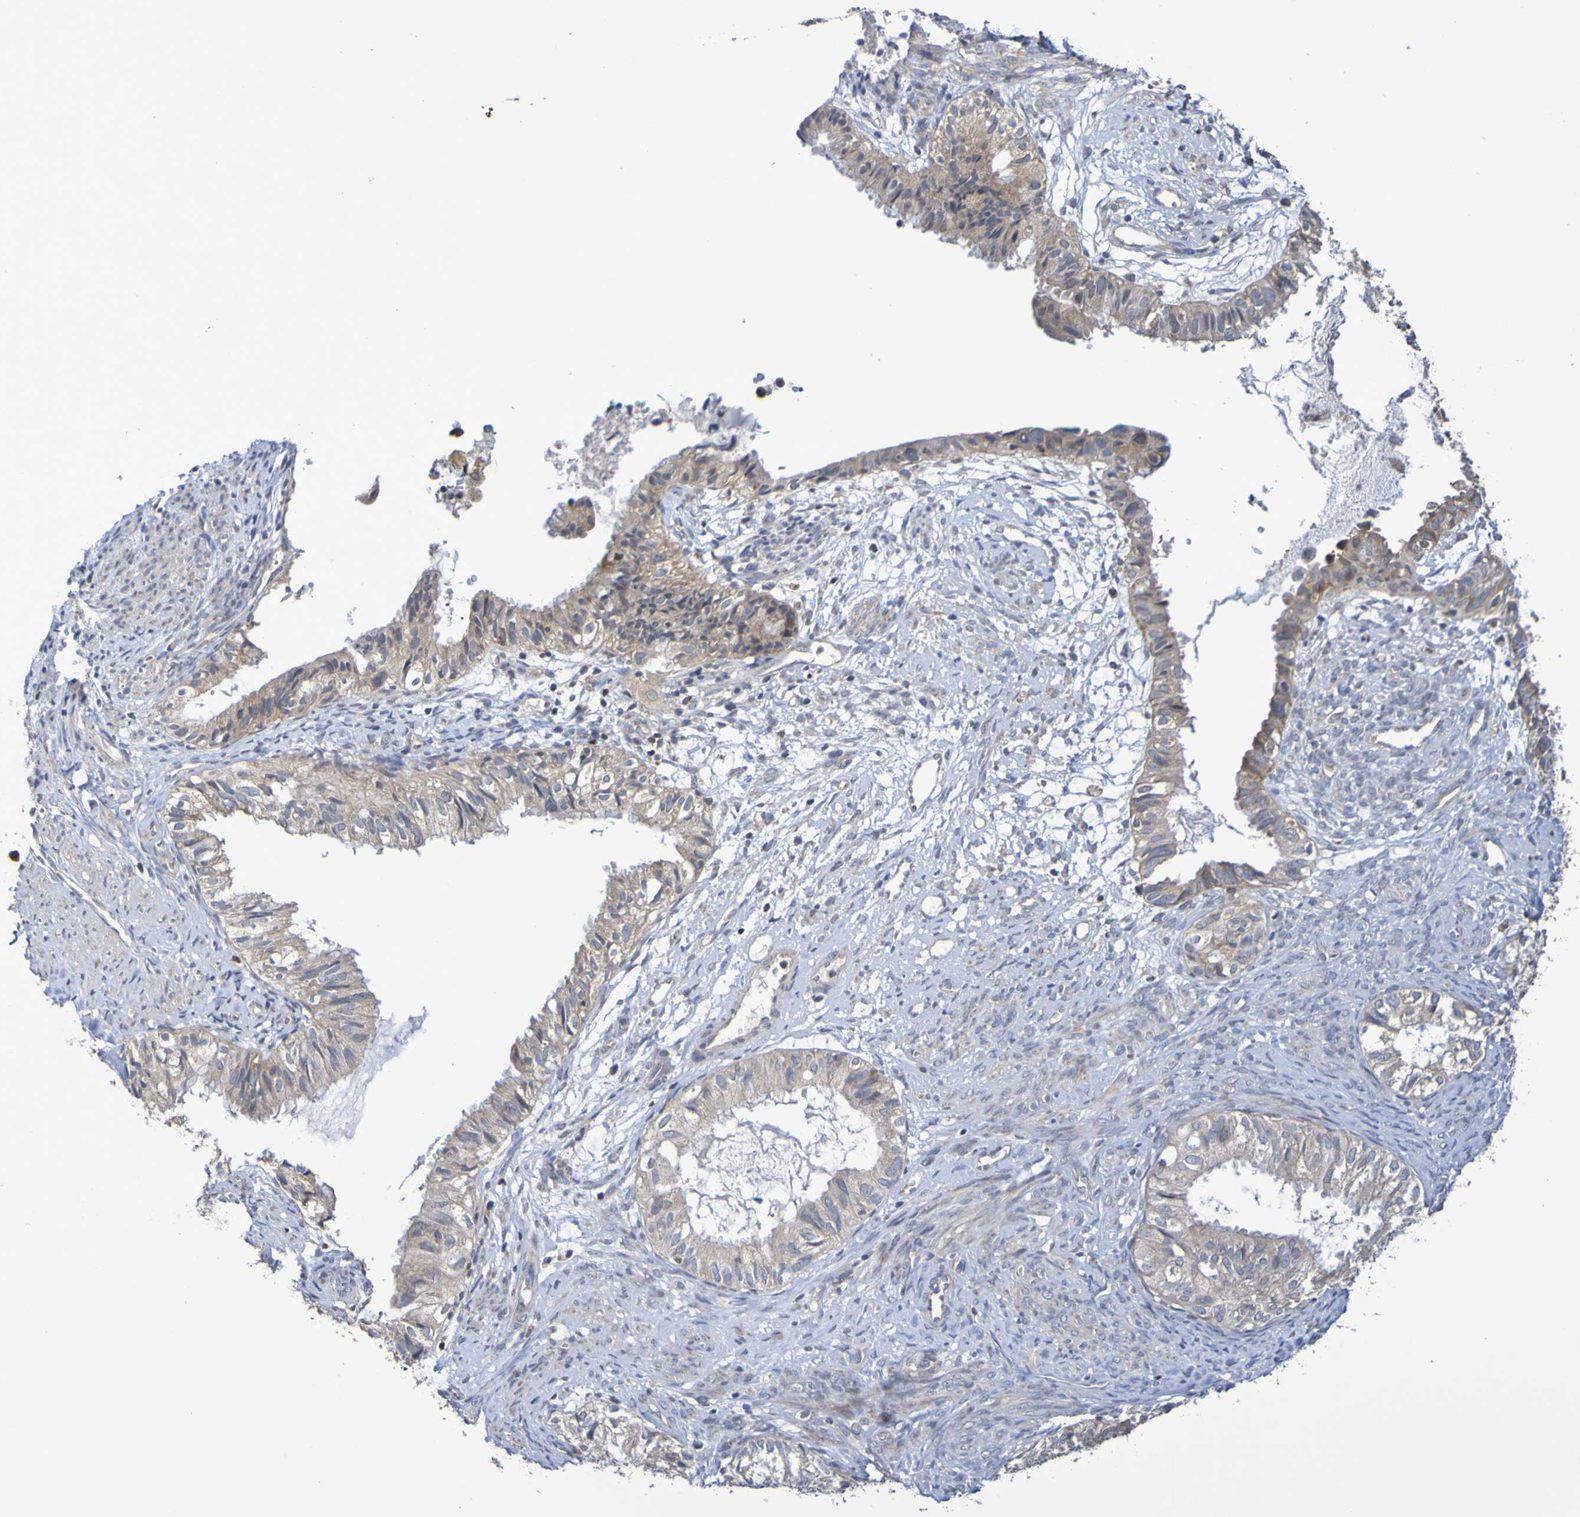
{"staining": {"intensity": "weak", "quantity": ">75%", "location": "cytoplasmic/membranous"}, "tissue": "cervical cancer", "cell_type": "Tumor cells", "image_type": "cancer", "snomed": [{"axis": "morphology", "description": "Normal tissue, NOS"}, {"axis": "morphology", "description": "Adenocarcinoma, NOS"}, {"axis": "topography", "description": "Cervix"}, {"axis": "topography", "description": "Endometrium"}], "caption": "Protein staining of cervical cancer tissue displays weak cytoplasmic/membranous expression in about >75% of tumor cells.", "gene": "C3orf18", "patient": {"sex": "female", "age": 86}}